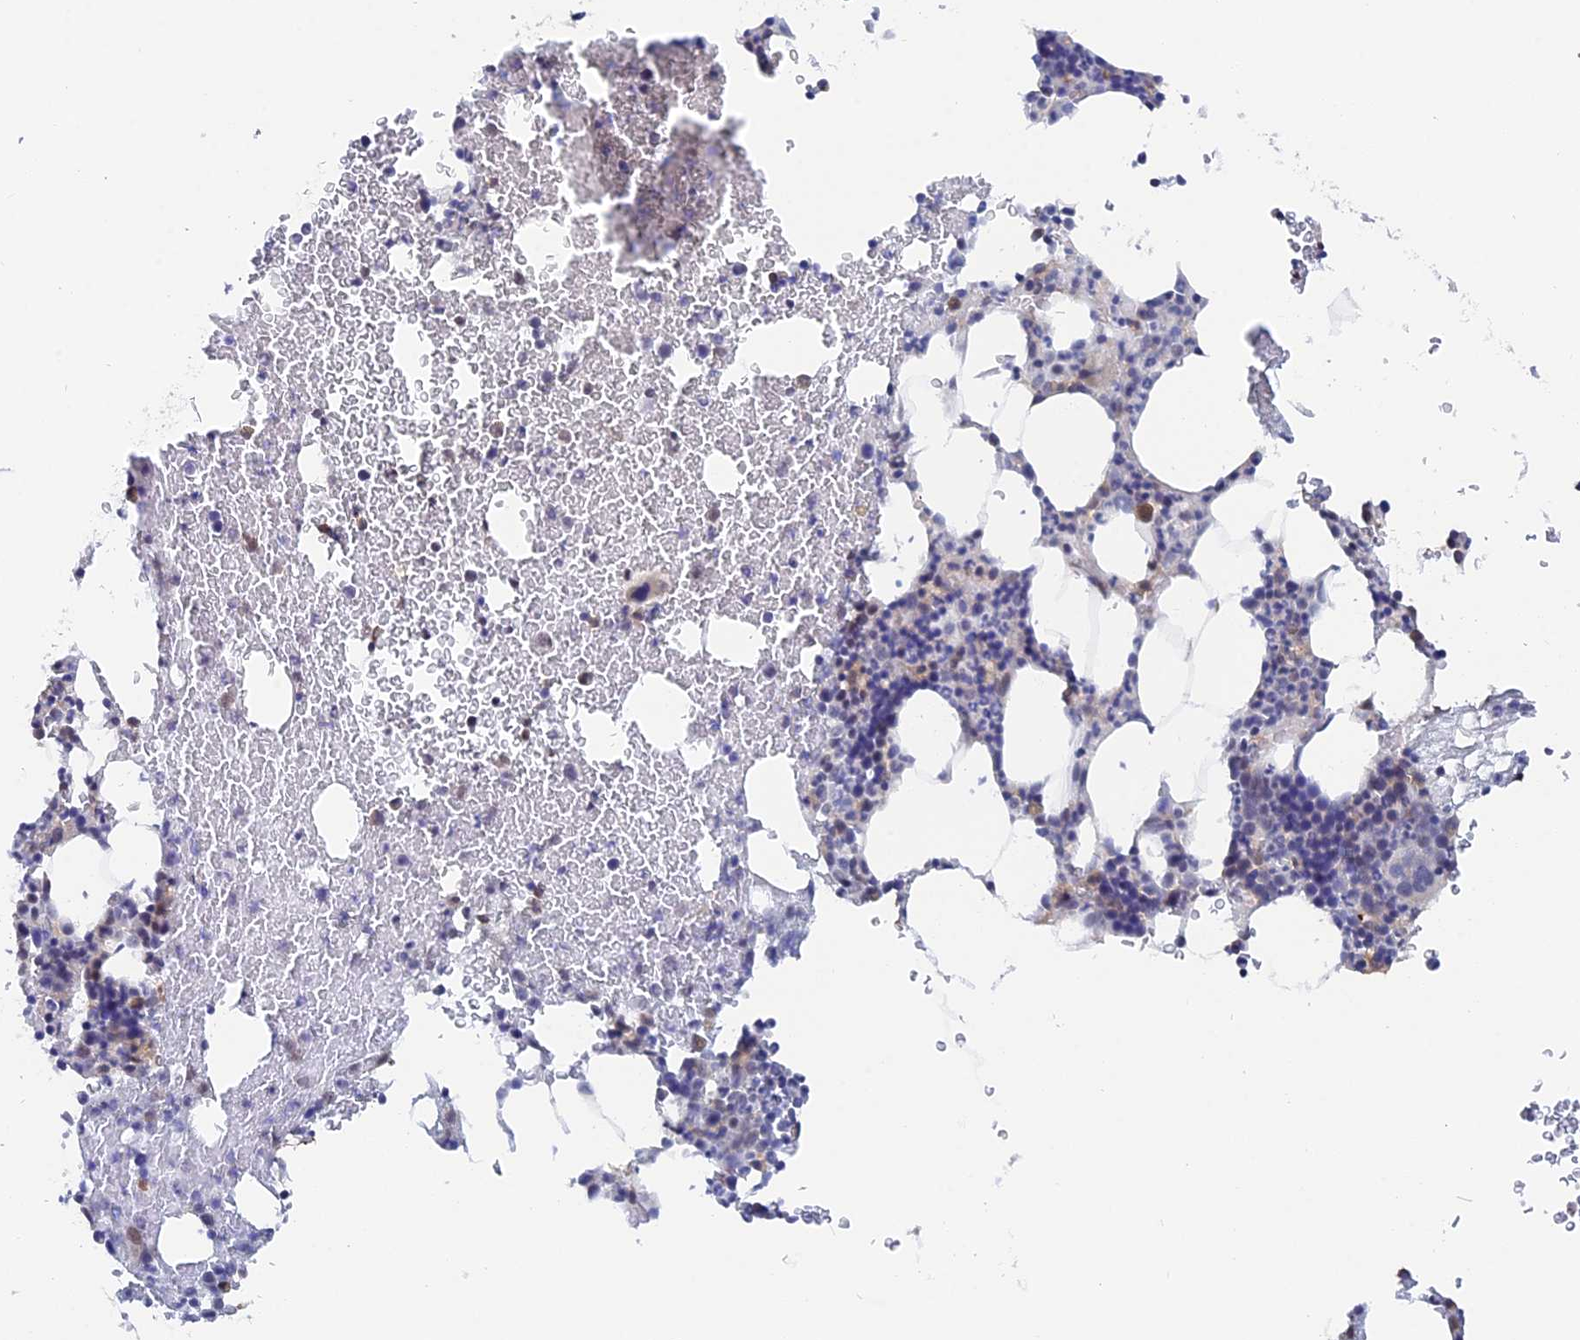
{"staining": {"intensity": "negative", "quantity": "none", "location": "none"}, "tissue": "bone marrow", "cell_type": "Hematopoietic cells", "image_type": "normal", "snomed": [{"axis": "morphology", "description": "Normal tissue, NOS"}, {"axis": "topography", "description": "Bone marrow"}], "caption": "A photomicrograph of human bone marrow is negative for staining in hematopoietic cells. (DAB immunohistochemistry with hematoxylin counter stain).", "gene": "BRD2", "patient": {"sex": "male", "age": 41}}